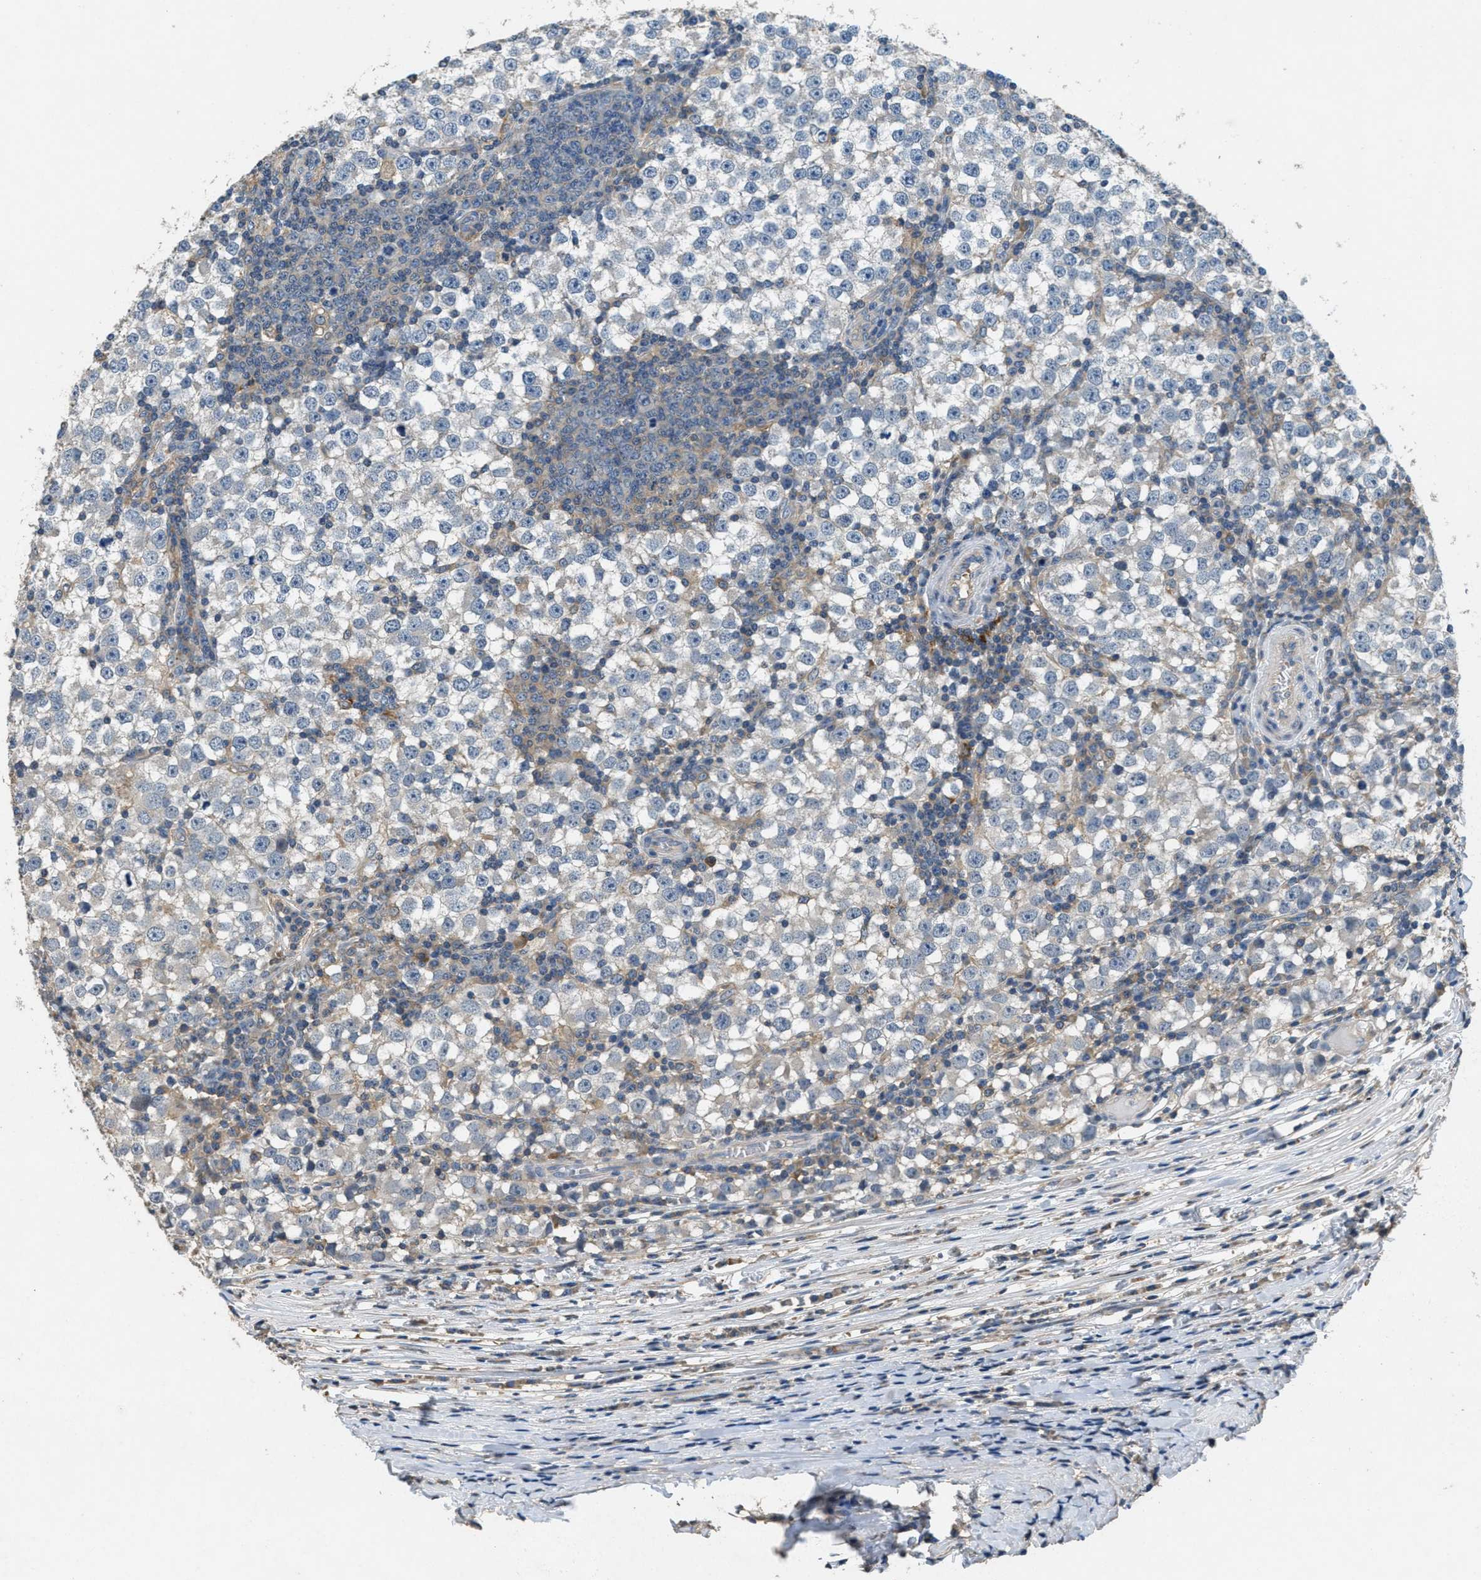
{"staining": {"intensity": "negative", "quantity": "none", "location": "none"}, "tissue": "testis cancer", "cell_type": "Tumor cells", "image_type": "cancer", "snomed": [{"axis": "morphology", "description": "Seminoma, NOS"}, {"axis": "topography", "description": "Testis"}], "caption": "DAB immunohistochemical staining of testis seminoma reveals no significant staining in tumor cells.", "gene": "DGKE", "patient": {"sex": "male", "age": 65}}